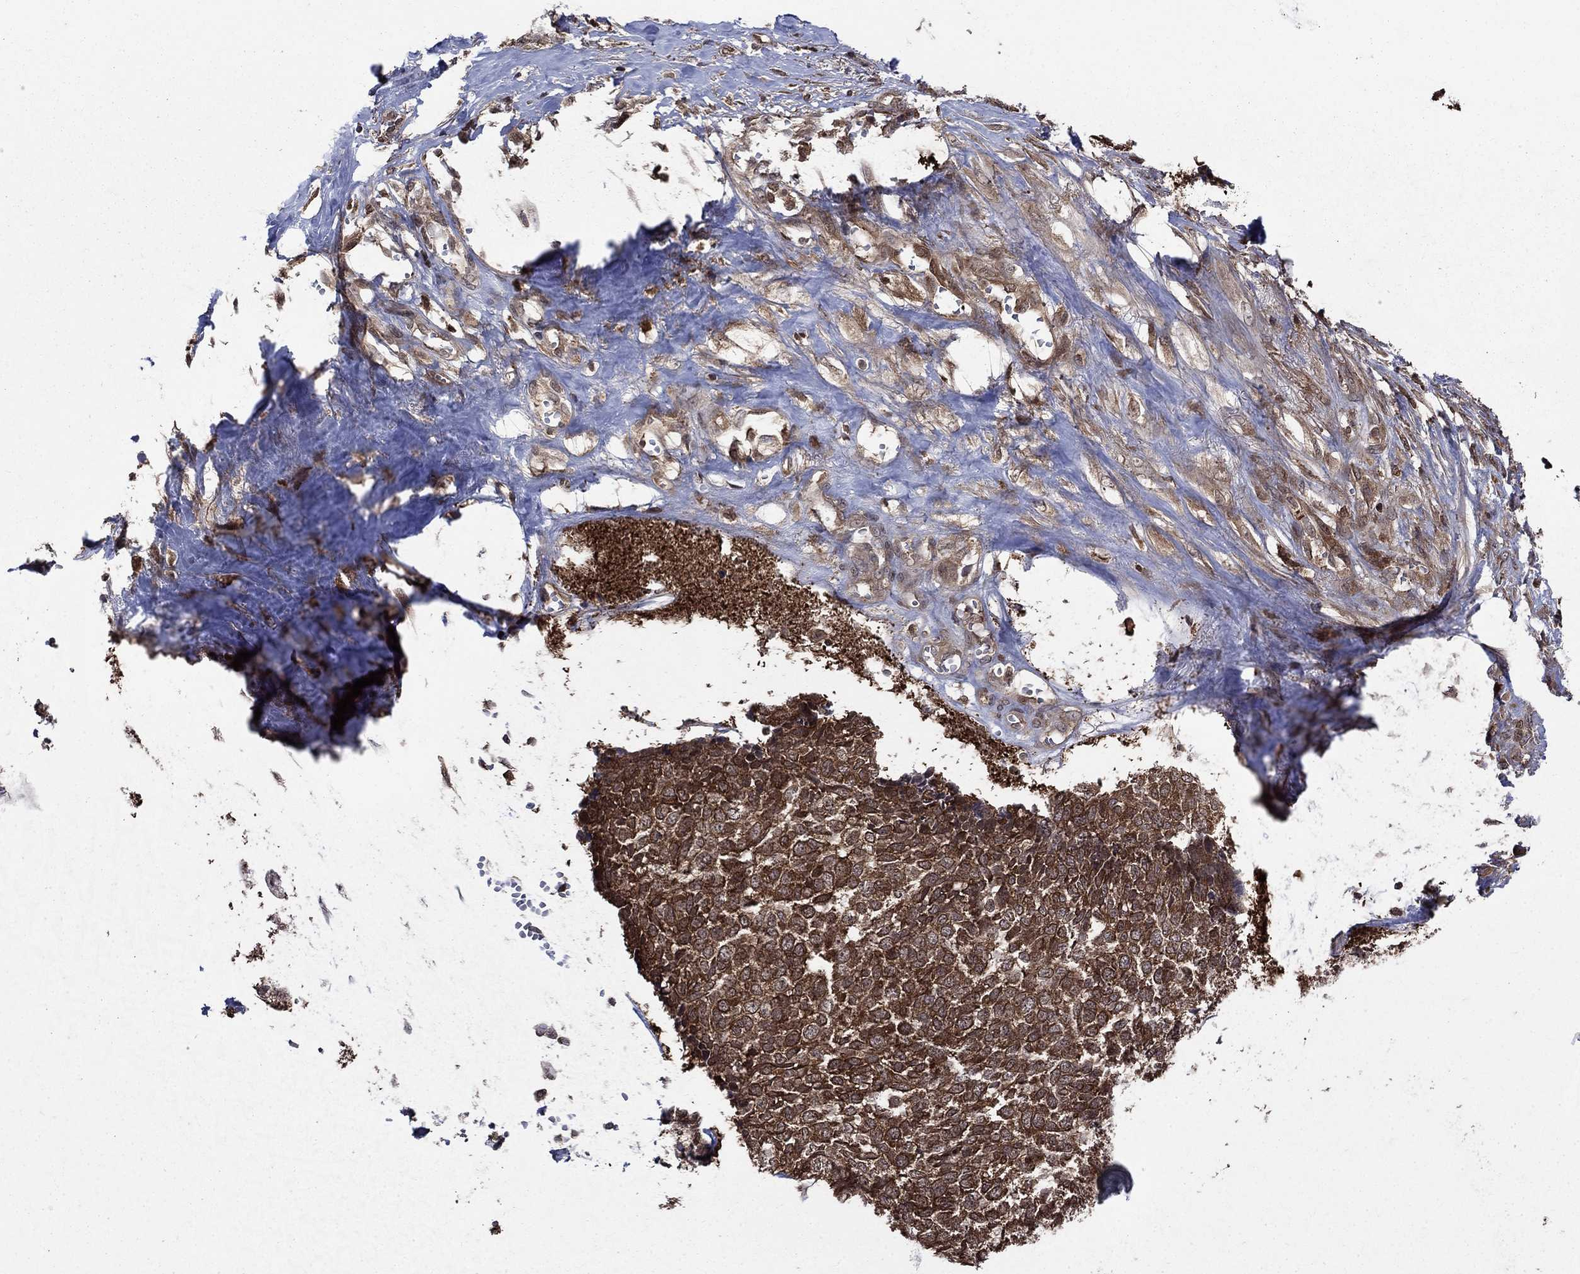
{"staining": {"intensity": "strong", "quantity": ">75%", "location": "cytoplasmic/membranous"}, "tissue": "skin cancer", "cell_type": "Tumor cells", "image_type": "cancer", "snomed": [{"axis": "morphology", "description": "Basal cell carcinoma"}, {"axis": "topography", "description": "Skin"}], "caption": "IHC histopathology image of human skin basal cell carcinoma stained for a protein (brown), which shows high levels of strong cytoplasmic/membranous positivity in approximately >75% of tumor cells.", "gene": "CACYBP", "patient": {"sex": "male", "age": 86}}